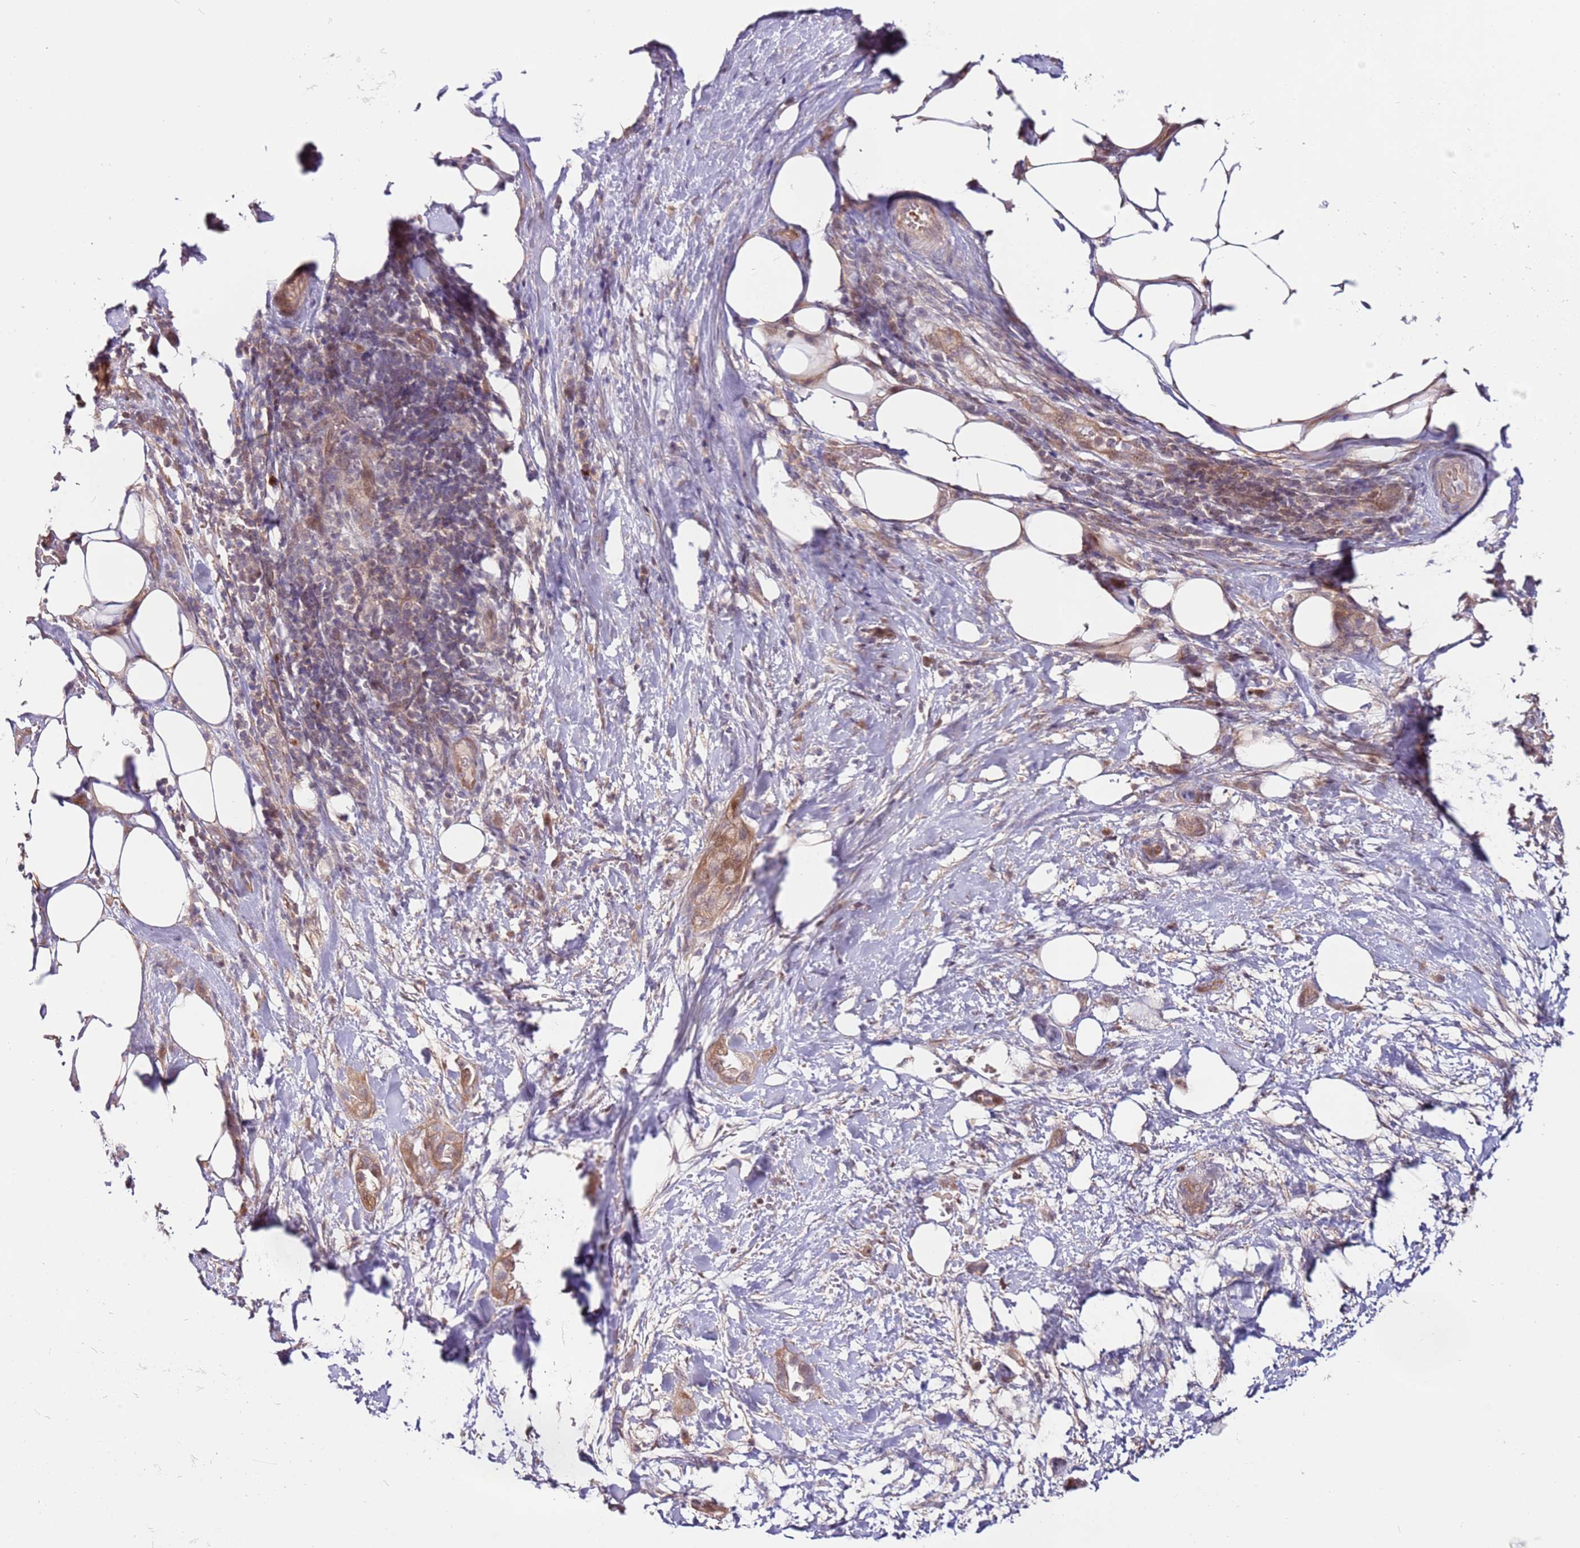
{"staining": {"intensity": "moderate", "quantity": "25%-75%", "location": "cytoplasmic/membranous"}, "tissue": "pancreatic cancer", "cell_type": "Tumor cells", "image_type": "cancer", "snomed": [{"axis": "morphology", "description": "Adenocarcinoma, NOS"}, {"axis": "topography", "description": "Pancreas"}], "caption": "The image shows a brown stain indicating the presence of a protein in the cytoplasmic/membranous of tumor cells in pancreatic cancer (adenocarcinoma).", "gene": "MTG2", "patient": {"sex": "male", "age": 44}}